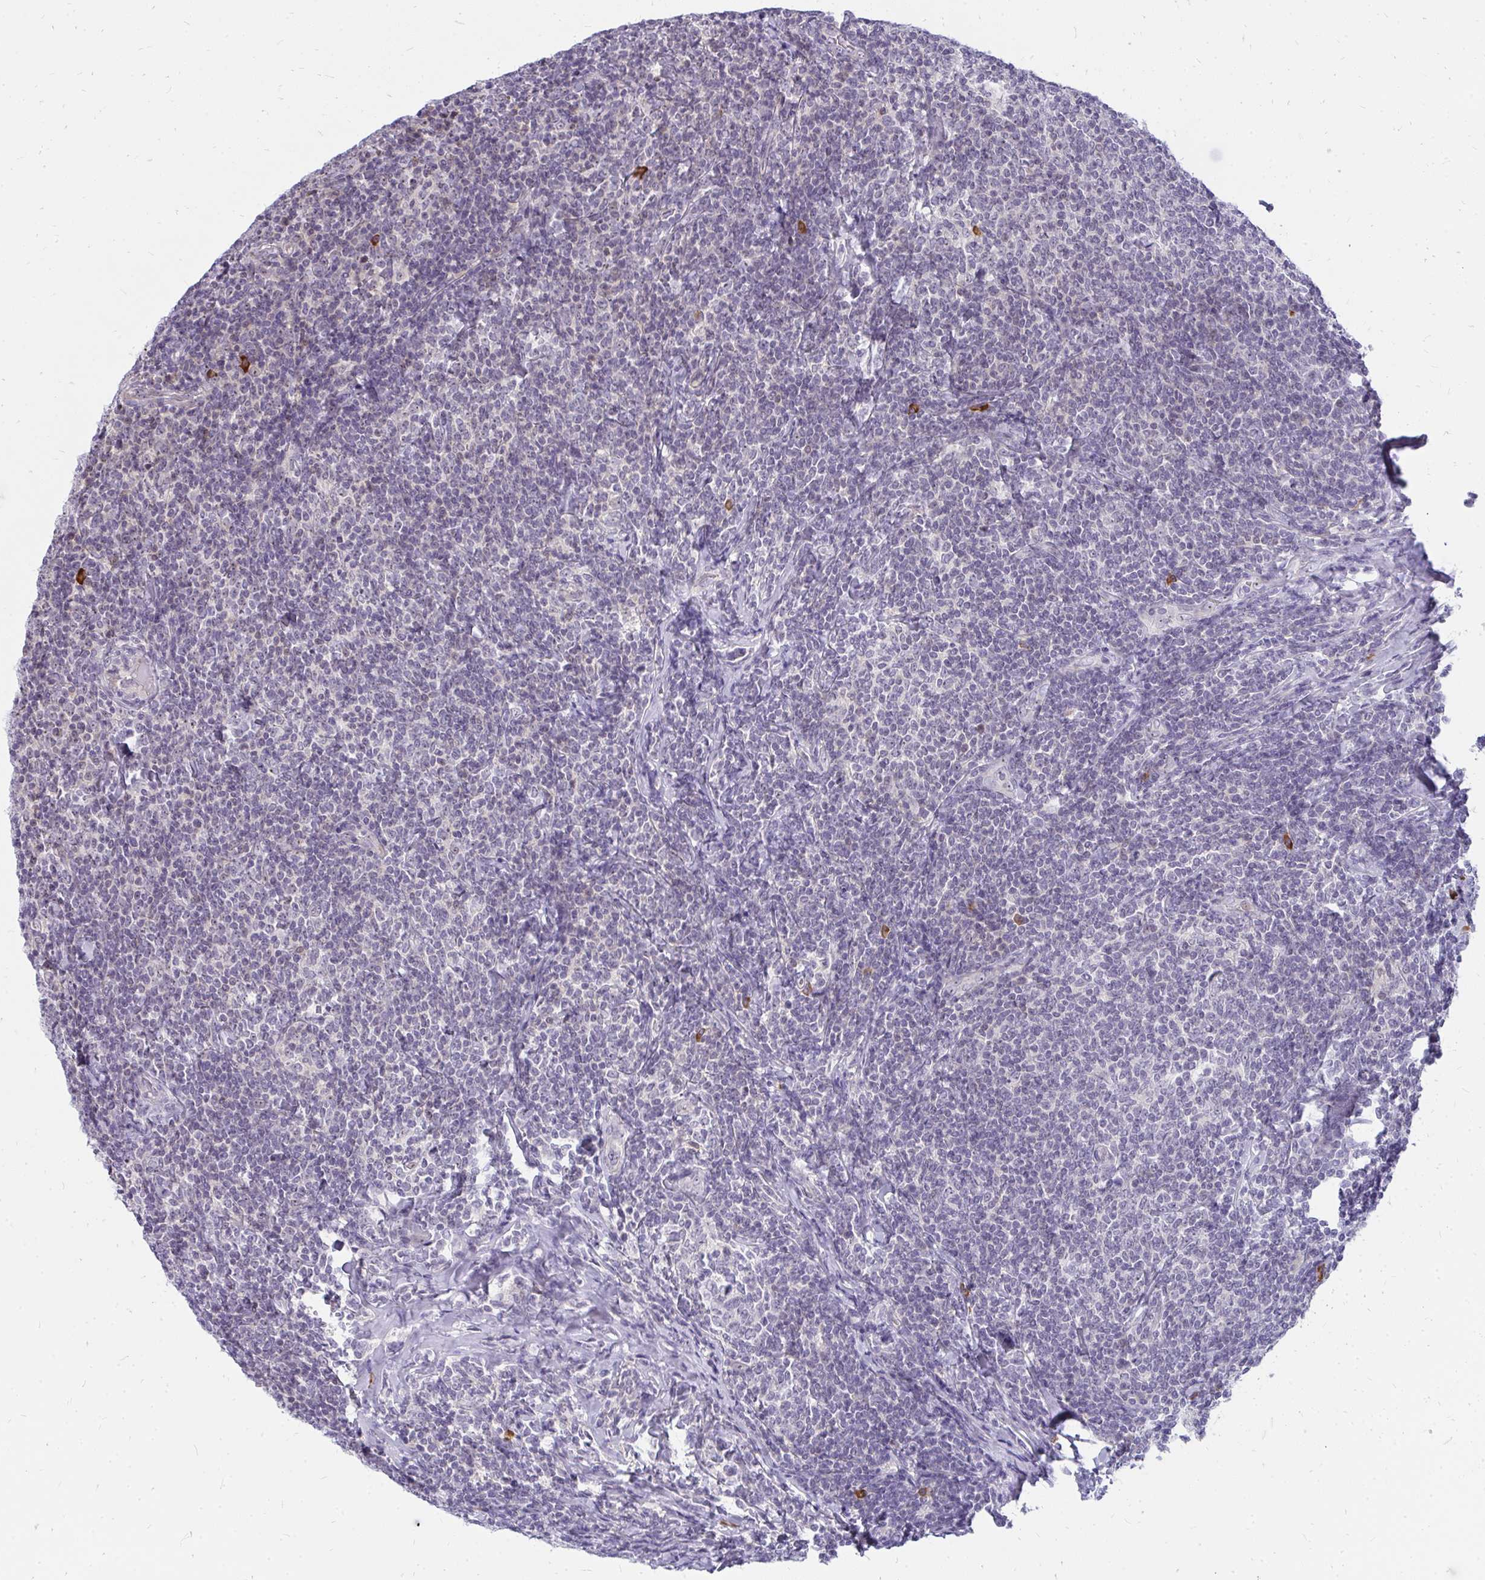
{"staining": {"intensity": "negative", "quantity": "none", "location": "none"}, "tissue": "lymphoma", "cell_type": "Tumor cells", "image_type": "cancer", "snomed": [{"axis": "morphology", "description": "Malignant lymphoma, non-Hodgkin's type, Low grade"}, {"axis": "topography", "description": "Lymph node"}], "caption": "Immunohistochemistry (IHC) photomicrograph of neoplastic tissue: lymphoma stained with DAB (3,3'-diaminobenzidine) reveals no significant protein expression in tumor cells.", "gene": "FAM9A", "patient": {"sex": "male", "age": 52}}